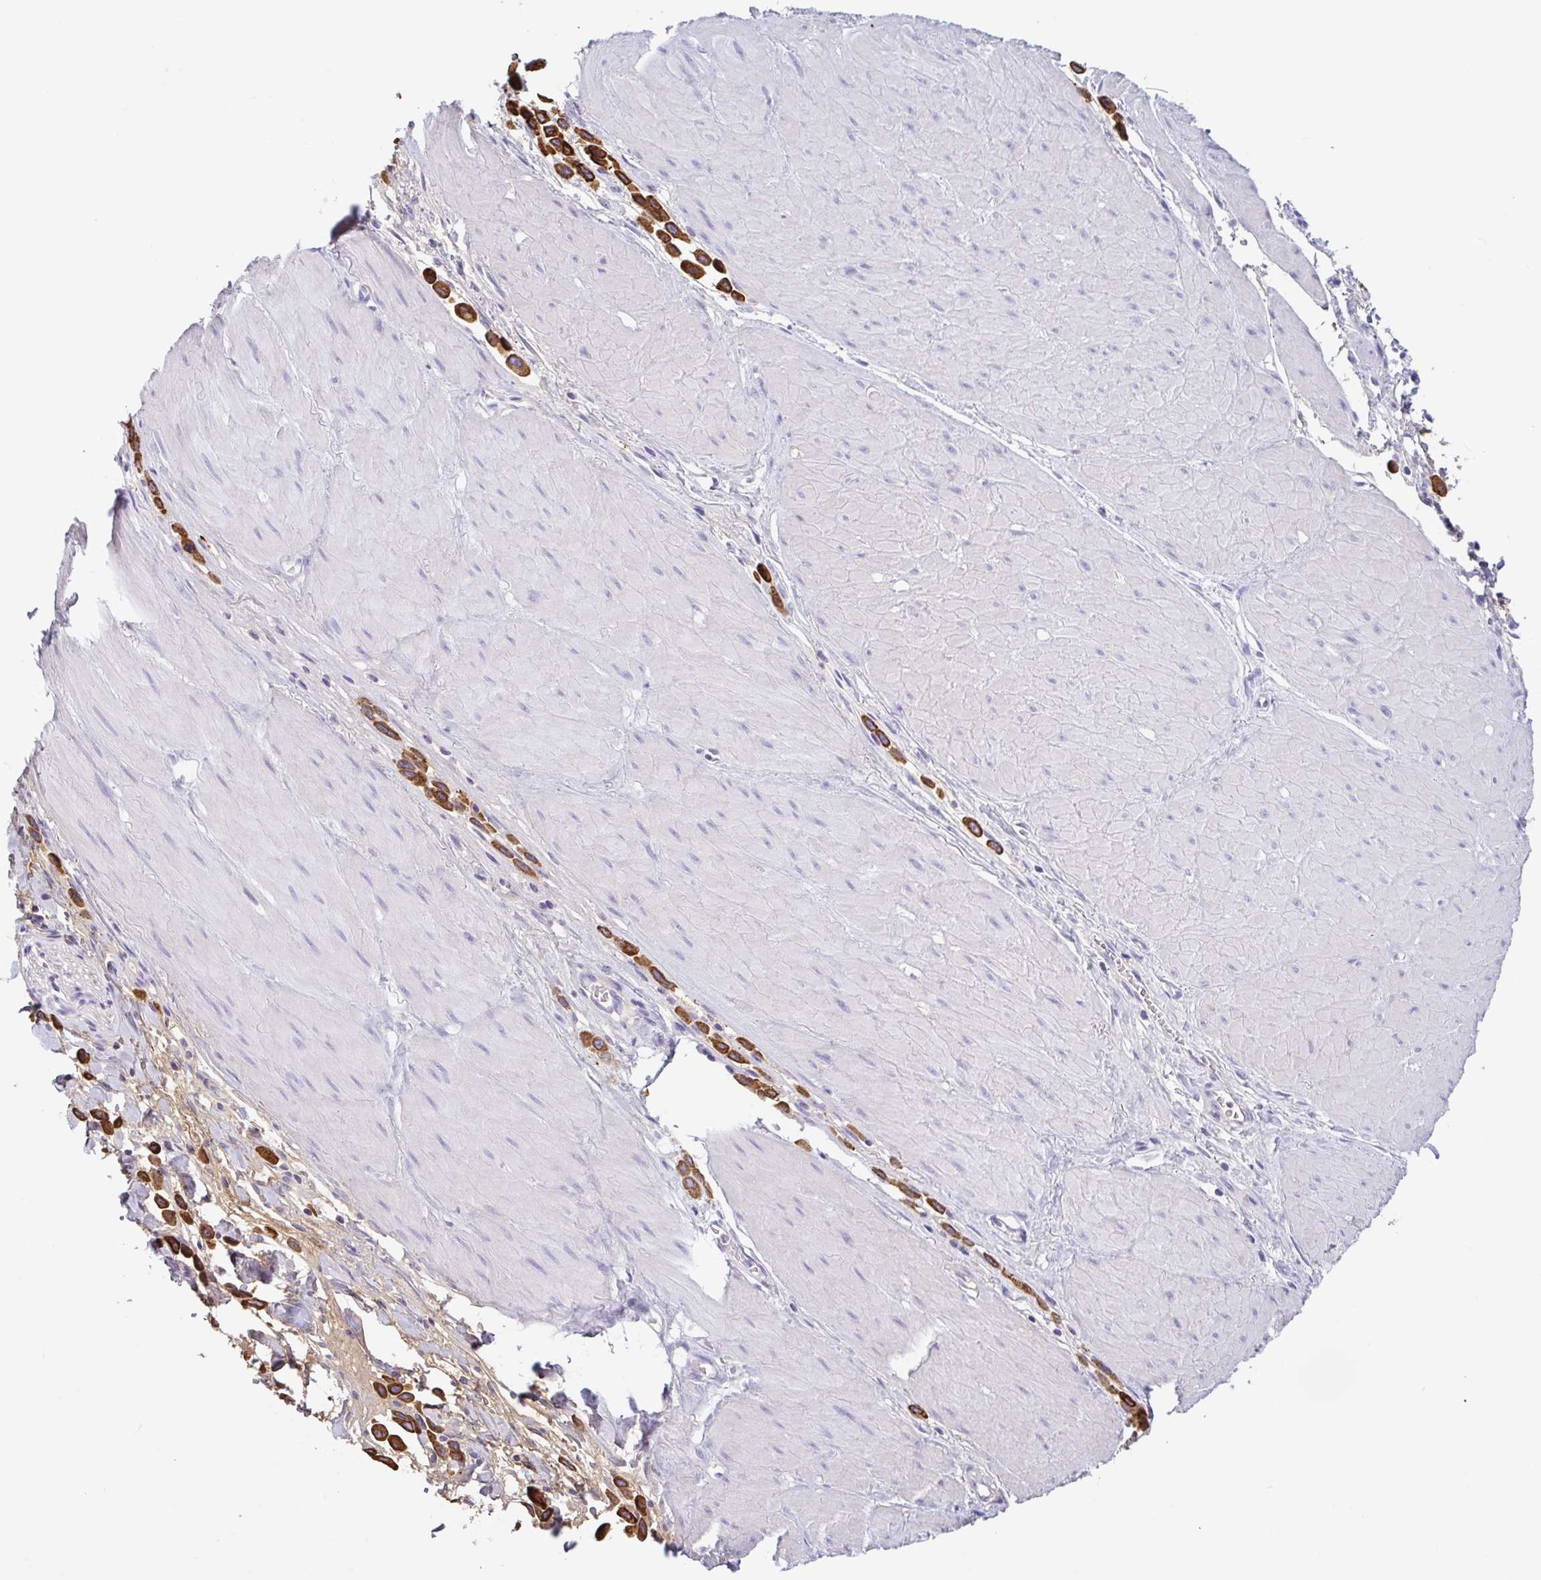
{"staining": {"intensity": "strong", "quantity": ">75%", "location": "cytoplasmic/membranous"}, "tissue": "stomach cancer", "cell_type": "Tumor cells", "image_type": "cancer", "snomed": [{"axis": "morphology", "description": "Adenocarcinoma, NOS"}, {"axis": "topography", "description": "Stomach"}], "caption": "Strong cytoplasmic/membranous expression for a protein is appreciated in approximately >75% of tumor cells of stomach cancer (adenocarcinoma) using immunohistochemistry.", "gene": "CTSE", "patient": {"sex": "male", "age": 47}}